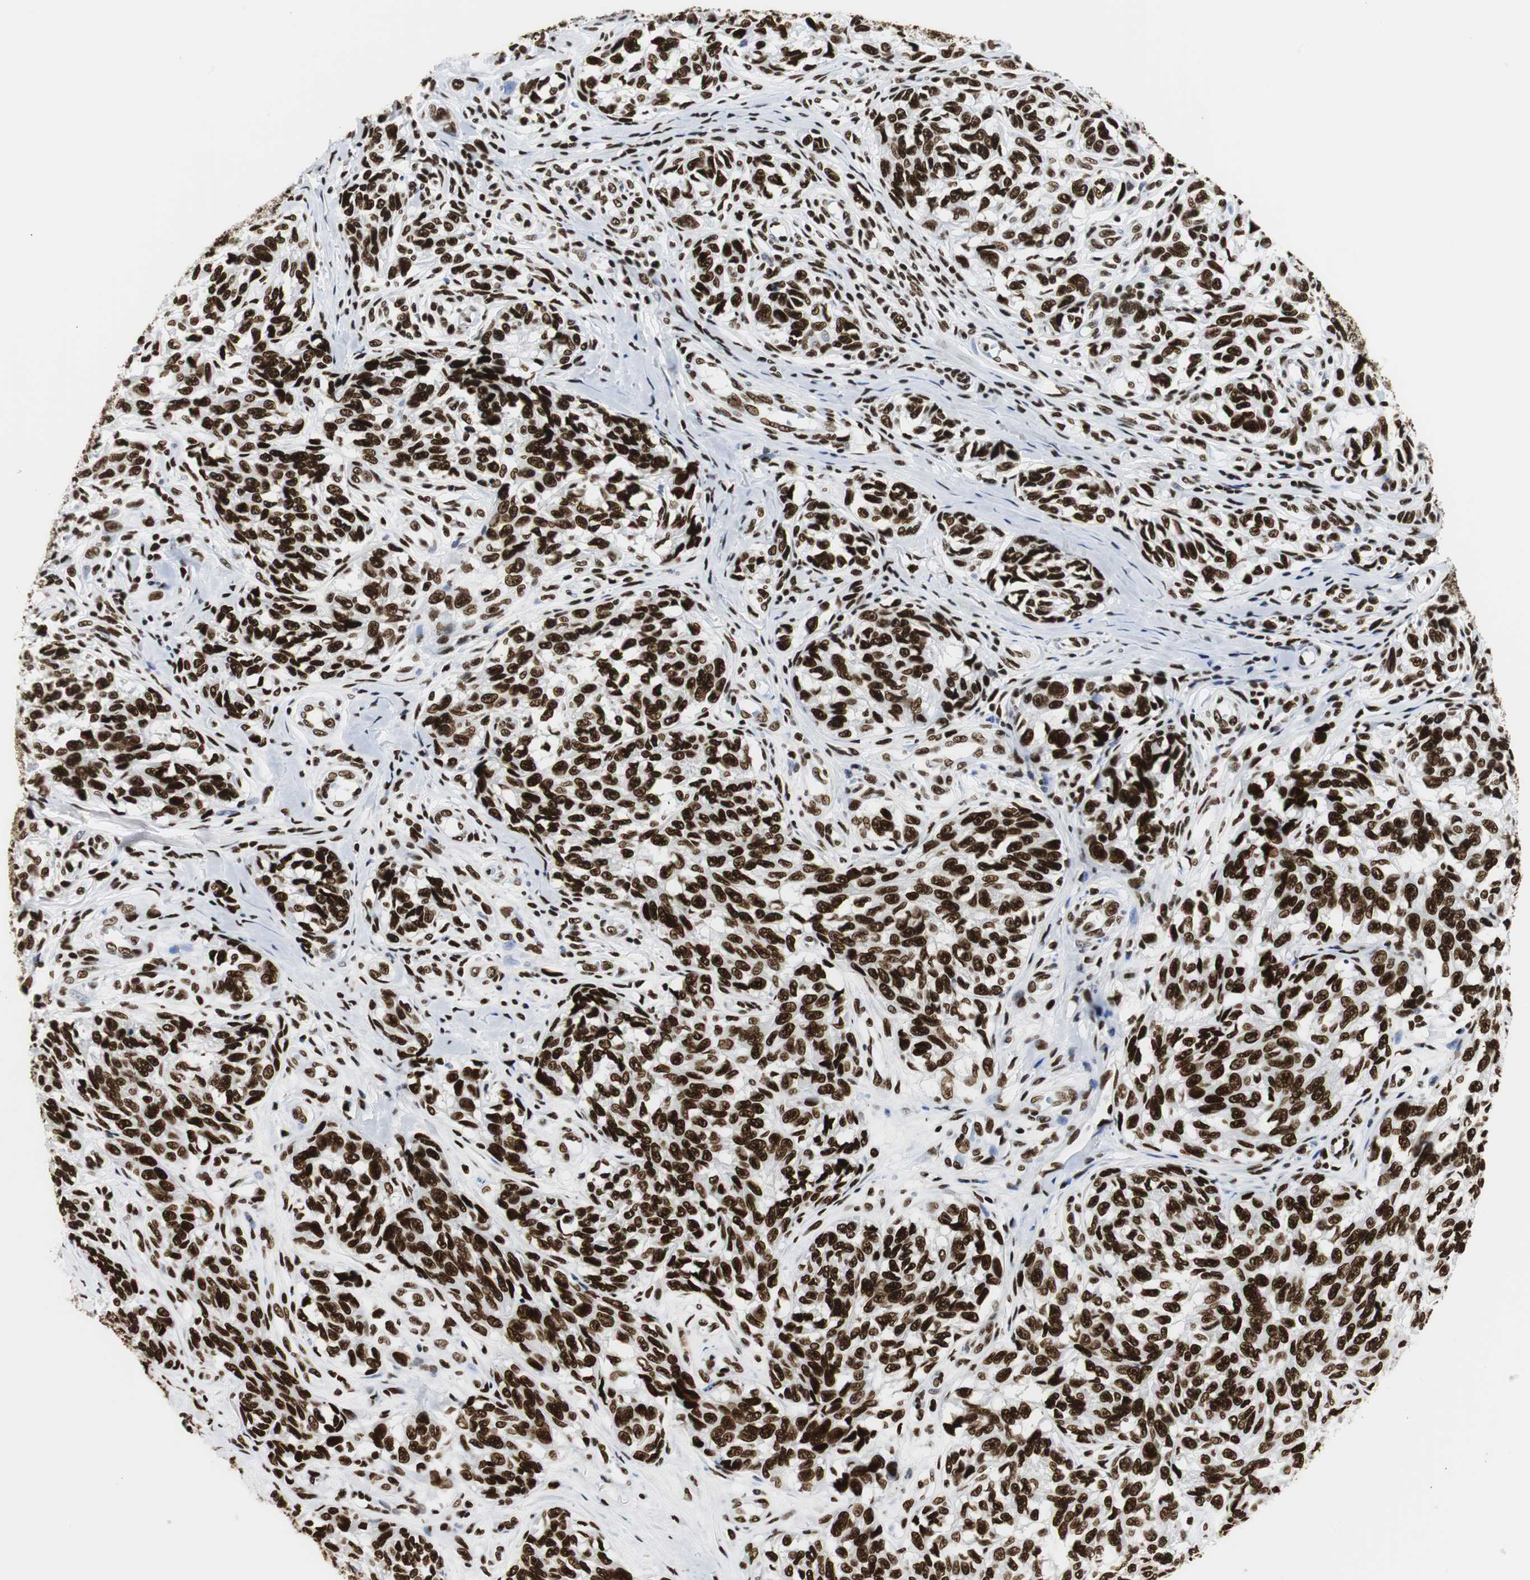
{"staining": {"intensity": "strong", "quantity": ">75%", "location": "nuclear"}, "tissue": "melanoma", "cell_type": "Tumor cells", "image_type": "cancer", "snomed": [{"axis": "morphology", "description": "Malignant melanoma, NOS"}, {"axis": "topography", "description": "Skin"}], "caption": "Protein staining shows strong nuclear expression in approximately >75% of tumor cells in malignant melanoma.", "gene": "HNRNPH2", "patient": {"sex": "female", "age": 64}}